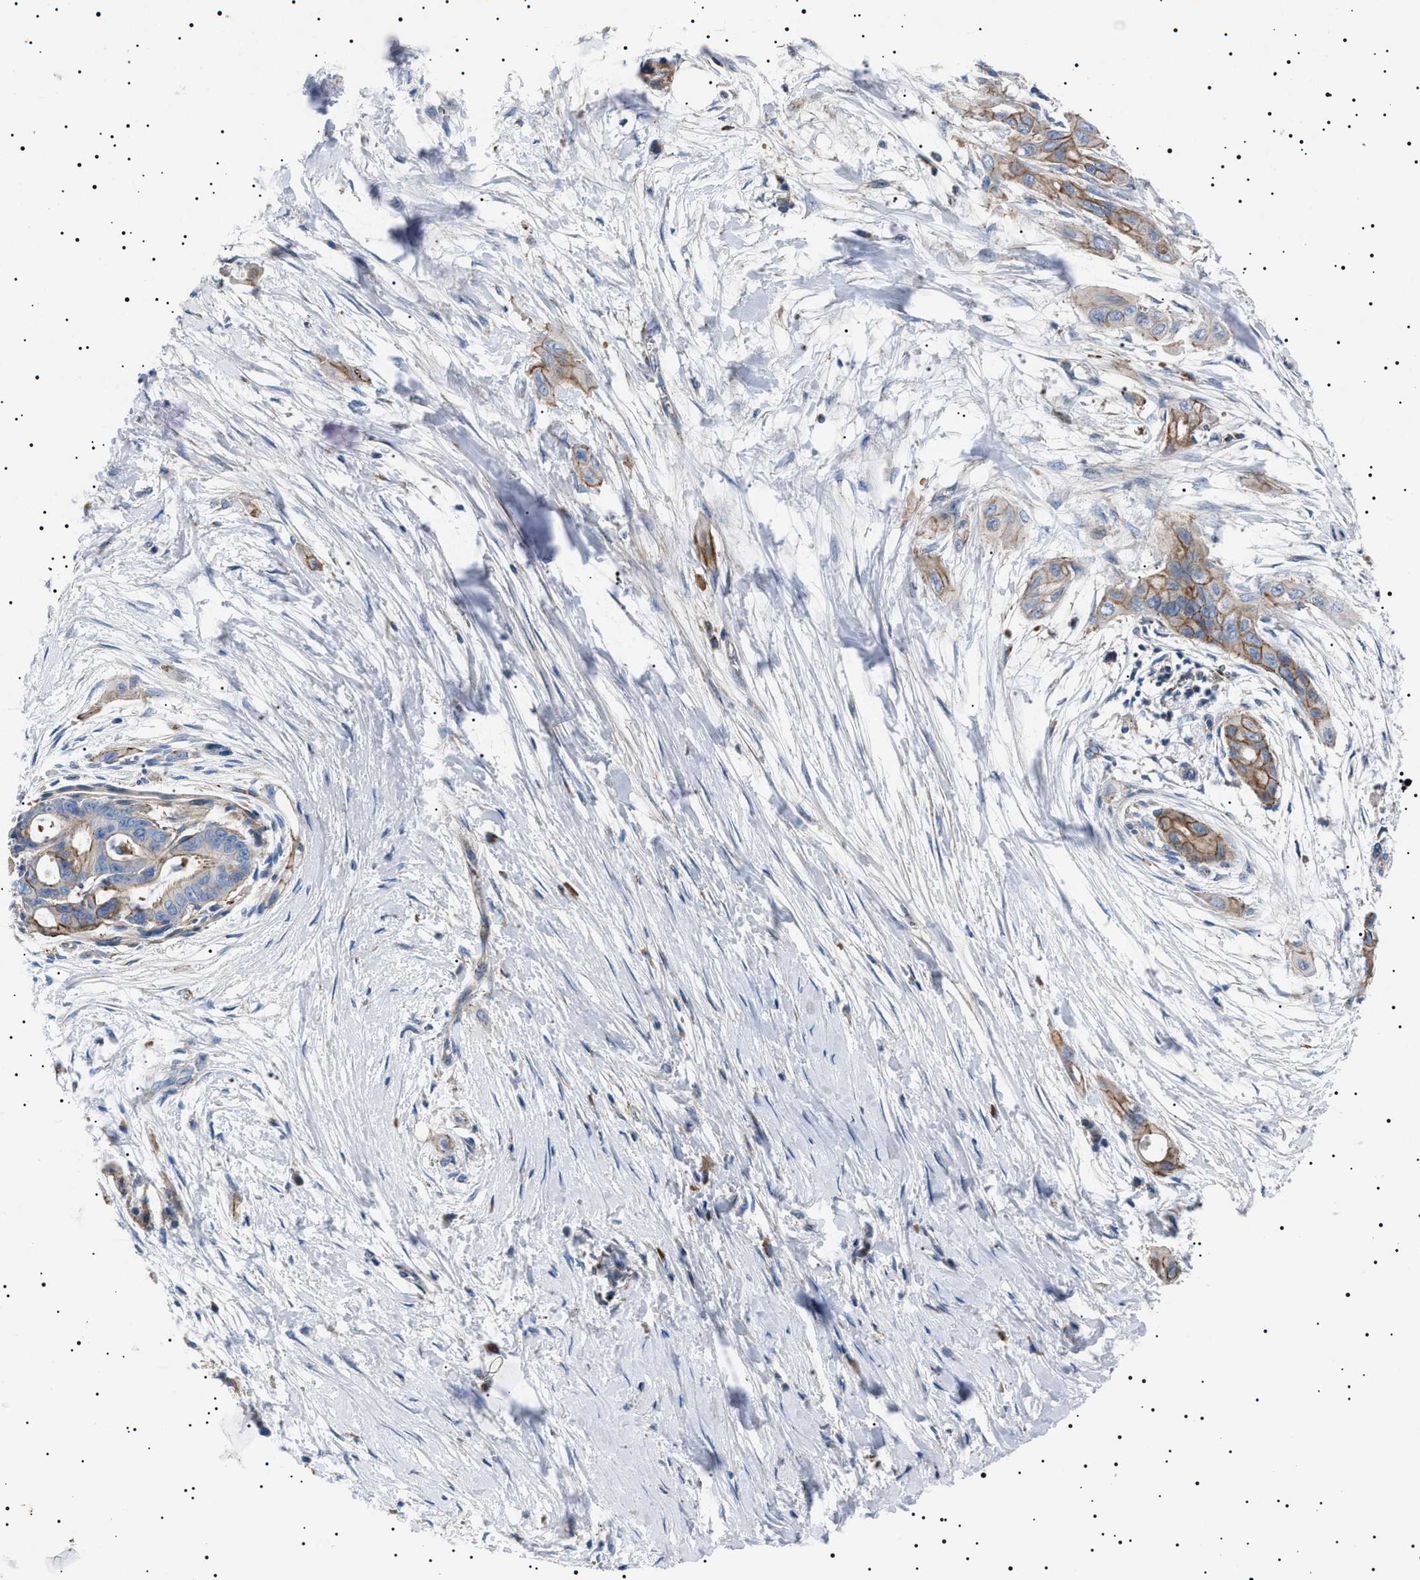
{"staining": {"intensity": "moderate", "quantity": "25%-75%", "location": "cytoplasmic/membranous"}, "tissue": "pancreatic cancer", "cell_type": "Tumor cells", "image_type": "cancer", "snomed": [{"axis": "morphology", "description": "Adenocarcinoma, NOS"}, {"axis": "topography", "description": "Pancreas"}], "caption": "A high-resolution image shows immunohistochemistry staining of adenocarcinoma (pancreatic), which exhibits moderate cytoplasmic/membranous staining in about 25%-75% of tumor cells. The protein of interest is stained brown, and the nuclei are stained in blue (DAB (3,3'-diaminobenzidine) IHC with brightfield microscopy, high magnification).", "gene": "NEU1", "patient": {"sex": "male", "age": 59}}